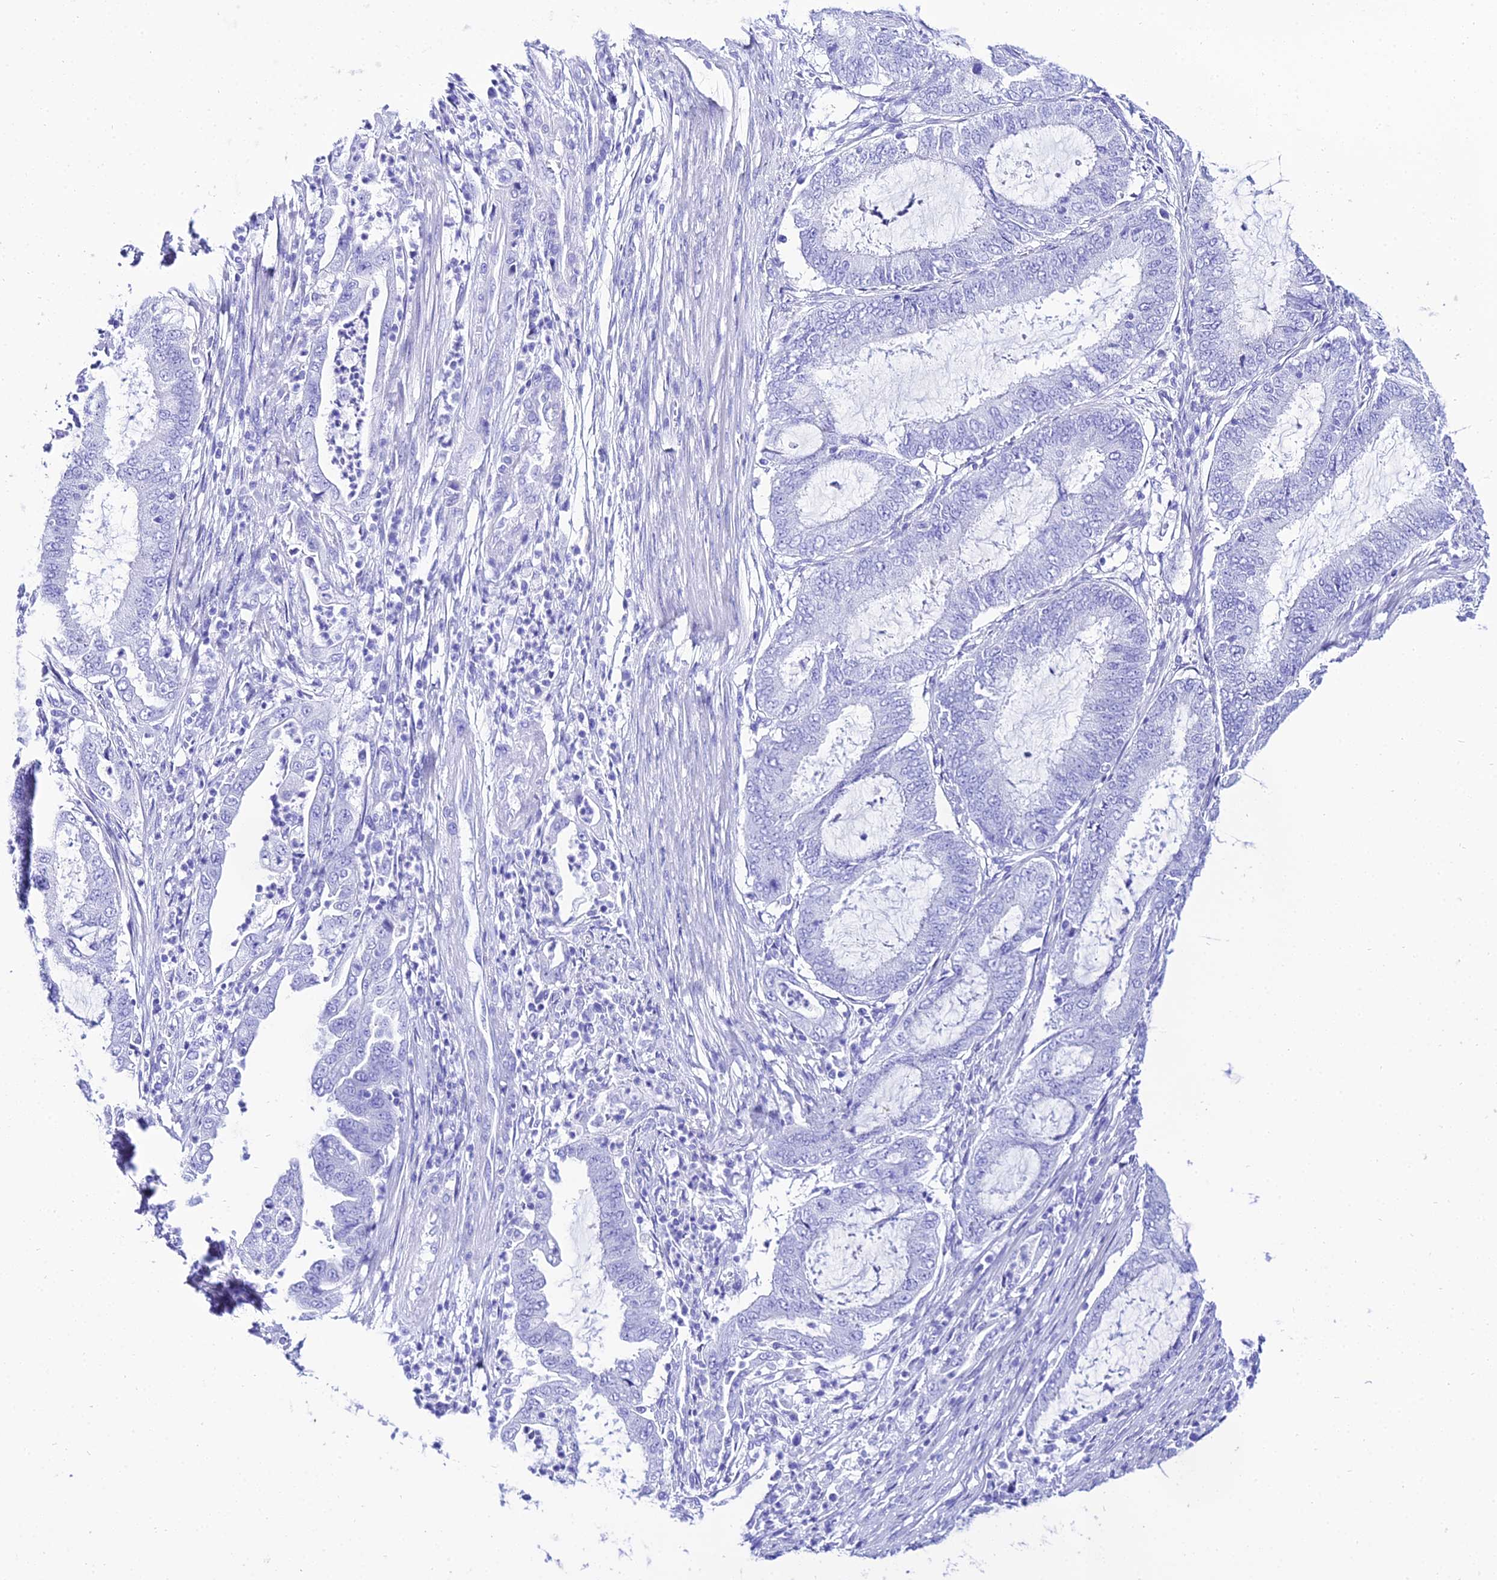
{"staining": {"intensity": "negative", "quantity": "none", "location": "none"}, "tissue": "endometrial cancer", "cell_type": "Tumor cells", "image_type": "cancer", "snomed": [{"axis": "morphology", "description": "Adenocarcinoma, NOS"}, {"axis": "topography", "description": "Endometrium"}], "caption": "The micrograph reveals no staining of tumor cells in endometrial adenocarcinoma.", "gene": "TRMT44", "patient": {"sex": "female", "age": 51}}